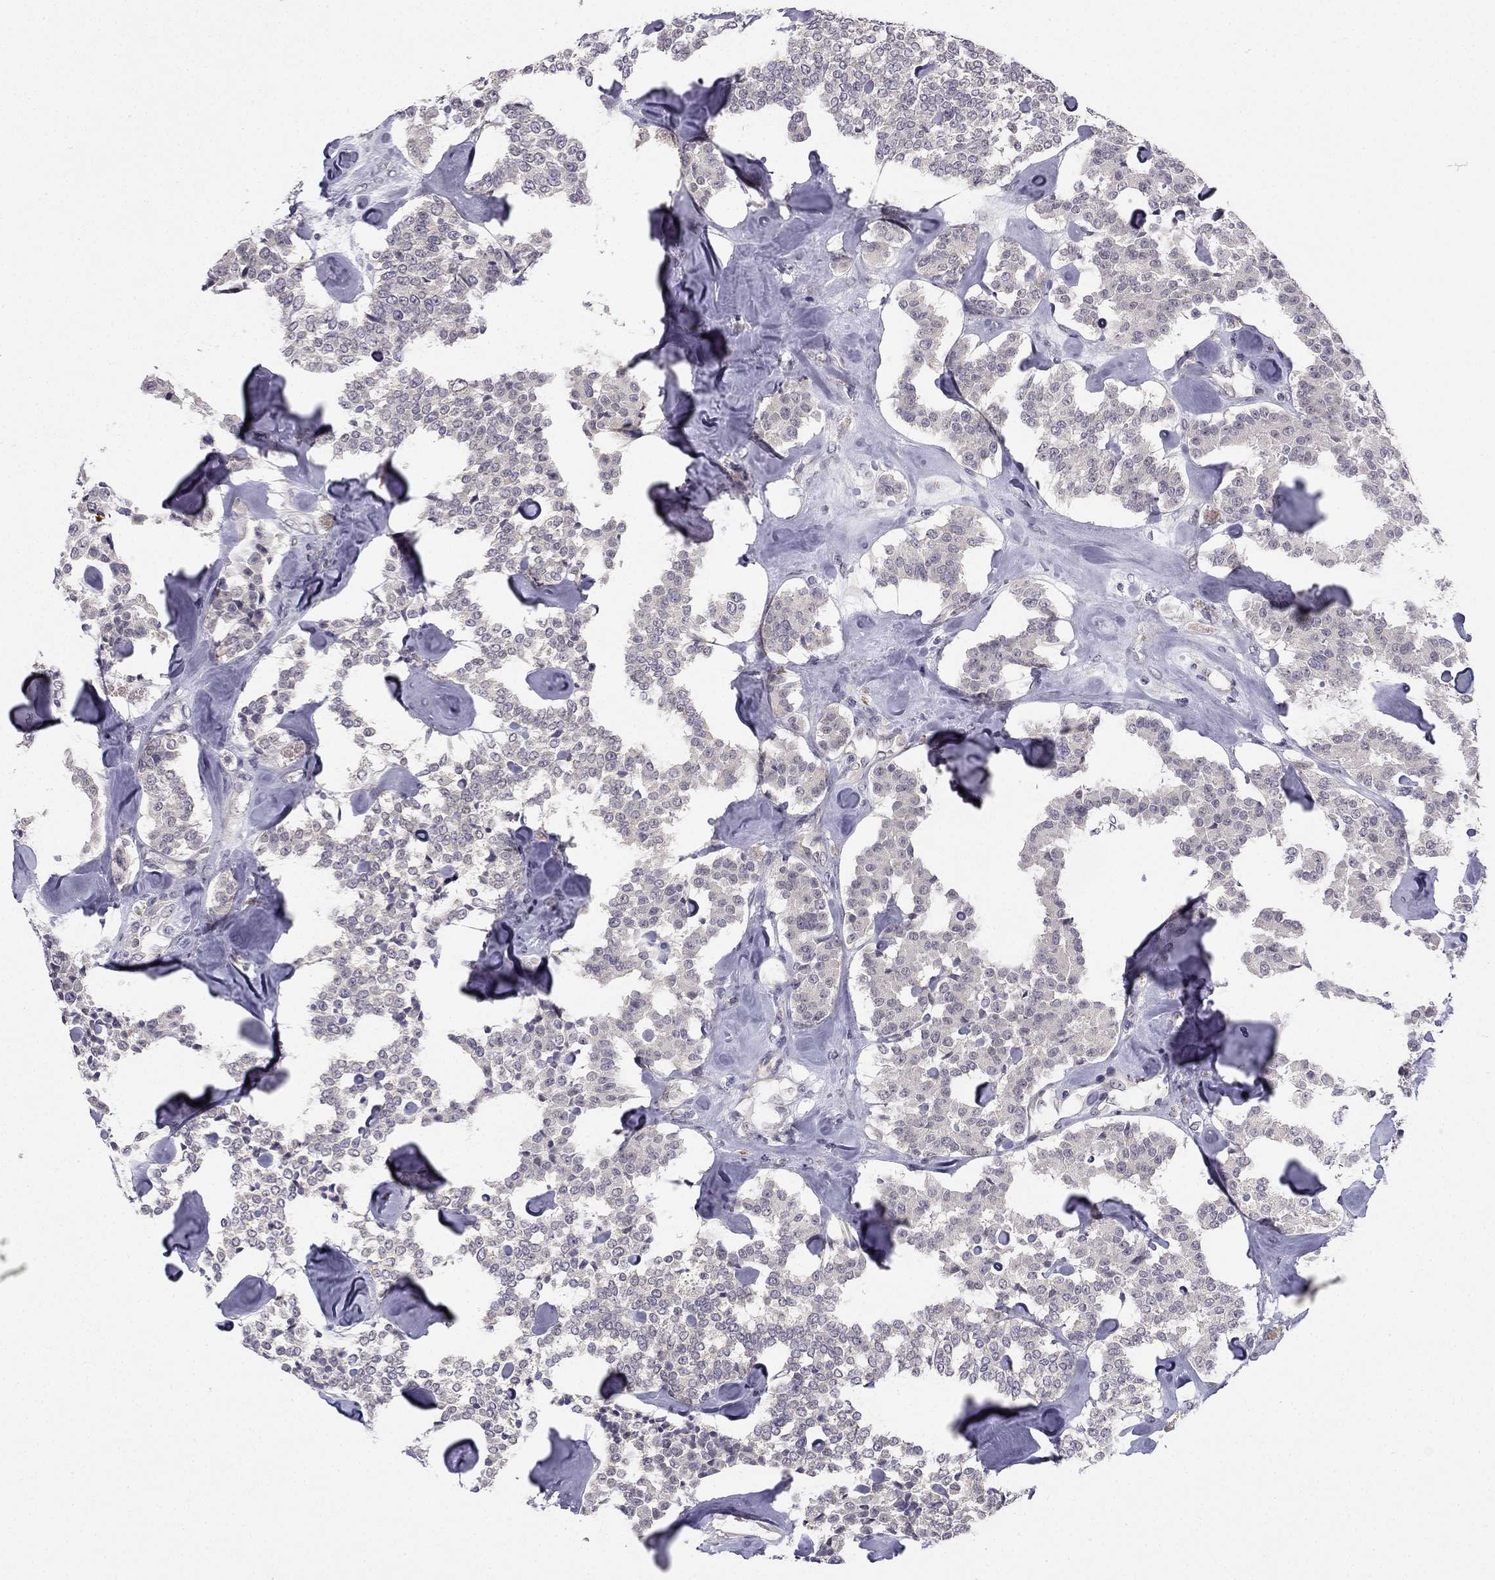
{"staining": {"intensity": "negative", "quantity": "none", "location": "none"}, "tissue": "carcinoid", "cell_type": "Tumor cells", "image_type": "cancer", "snomed": [{"axis": "morphology", "description": "Carcinoid, malignant, NOS"}, {"axis": "topography", "description": "Pancreas"}], "caption": "Tumor cells are negative for brown protein staining in carcinoid. The staining was performed using DAB to visualize the protein expression in brown, while the nuclei were stained in blue with hematoxylin (Magnification: 20x).", "gene": "CHST8", "patient": {"sex": "male", "age": 41}}